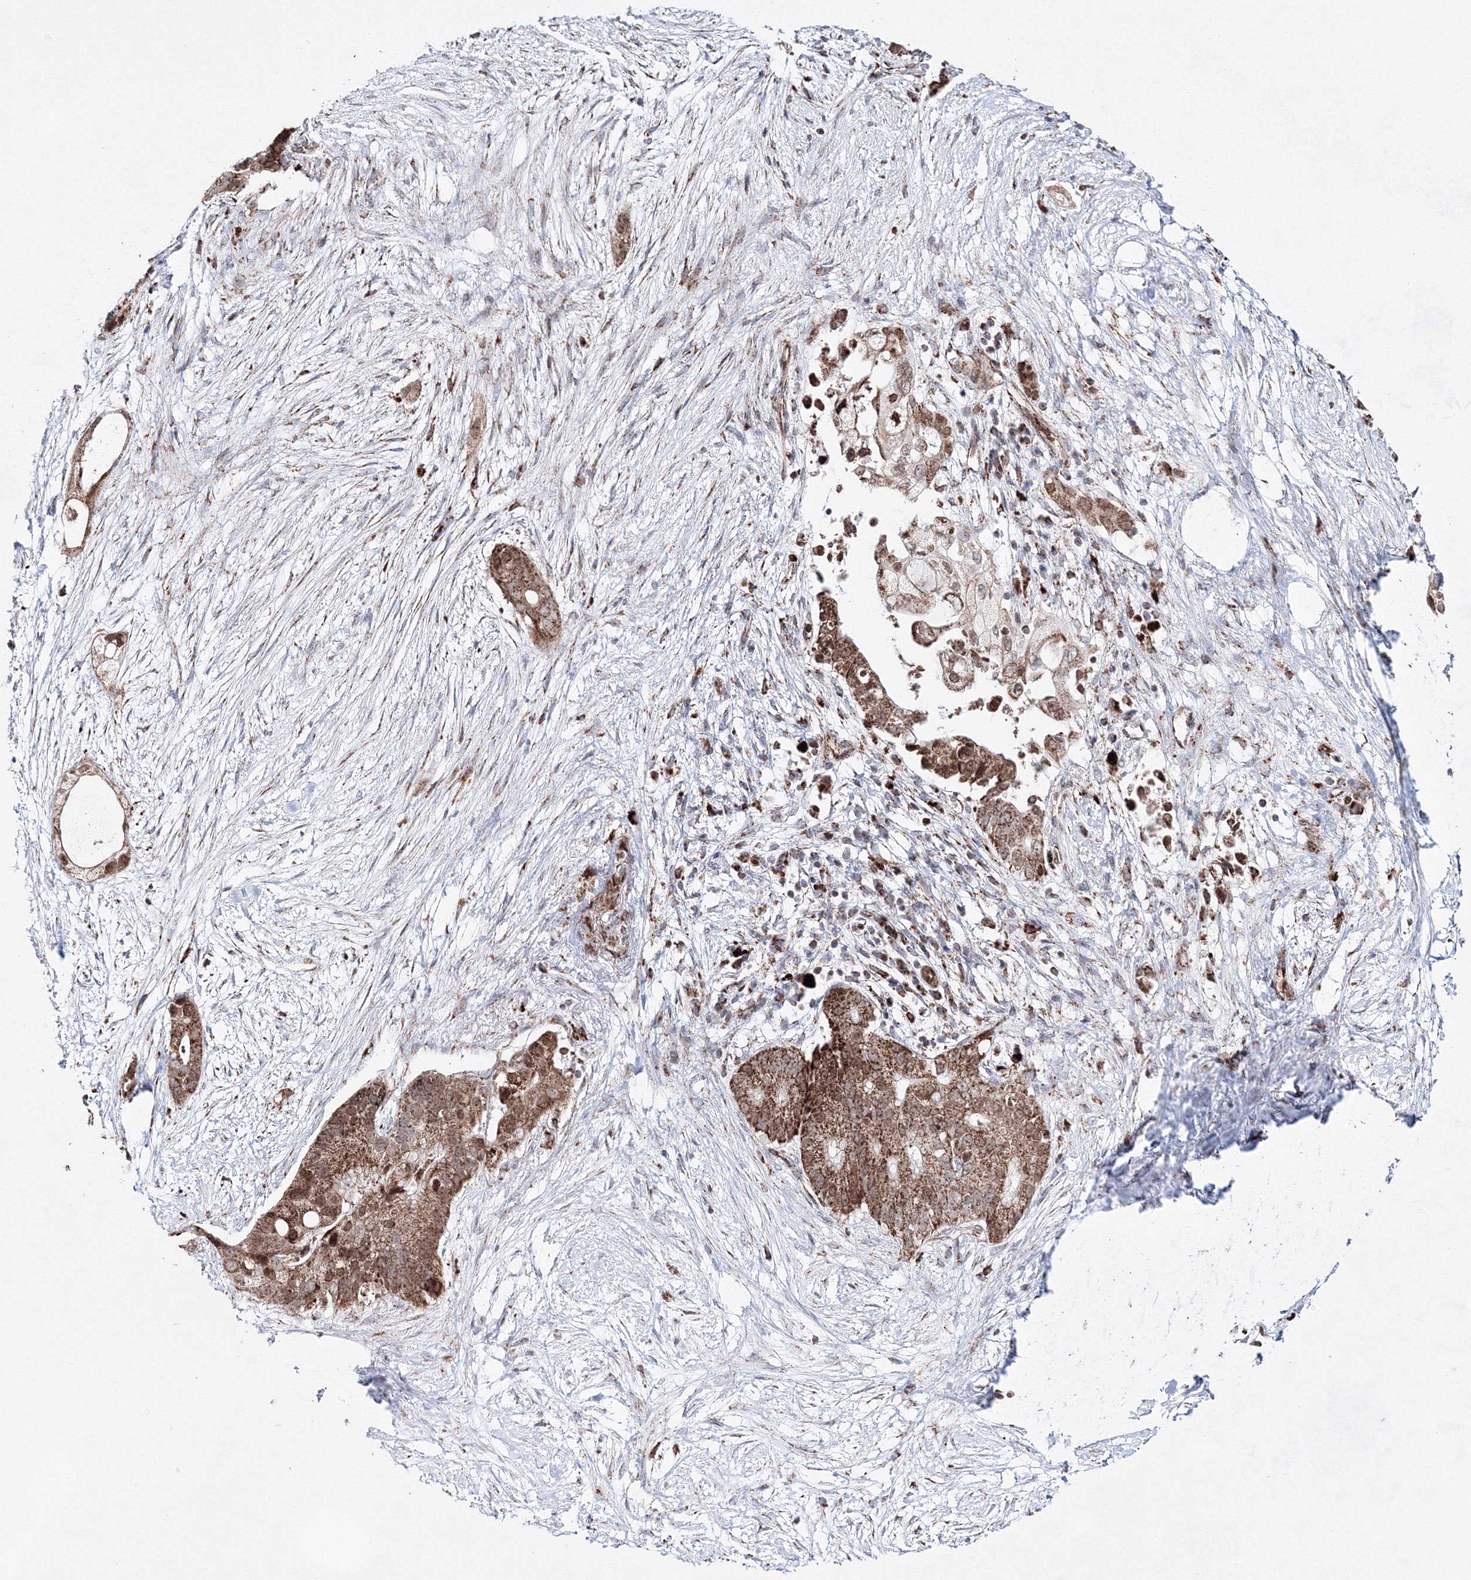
{"staining": {"intensity": "moderate", "quantity": ">75%", "location": "cytoplasmic/membranous"}, "tissue": "pancreatic cancer", "cell_type": "Tumor cells", "image_type": "cancer", "snomed": [{"axis": "morphology", "description": "Adenocarcinoma, NOS"}, {"axis": "topography", "description": "Pancreas"}], "caption": "A brown stain shows moderate cytoplasmic/membranous positivity of a protein in human pancreatic cancer (adenocarcinoma) tumor cells. (DAB = brown stain, brightfield microscopy at high magnification).", "gene": "HADHB", "patient": {"sex": "male", "age": 53}}